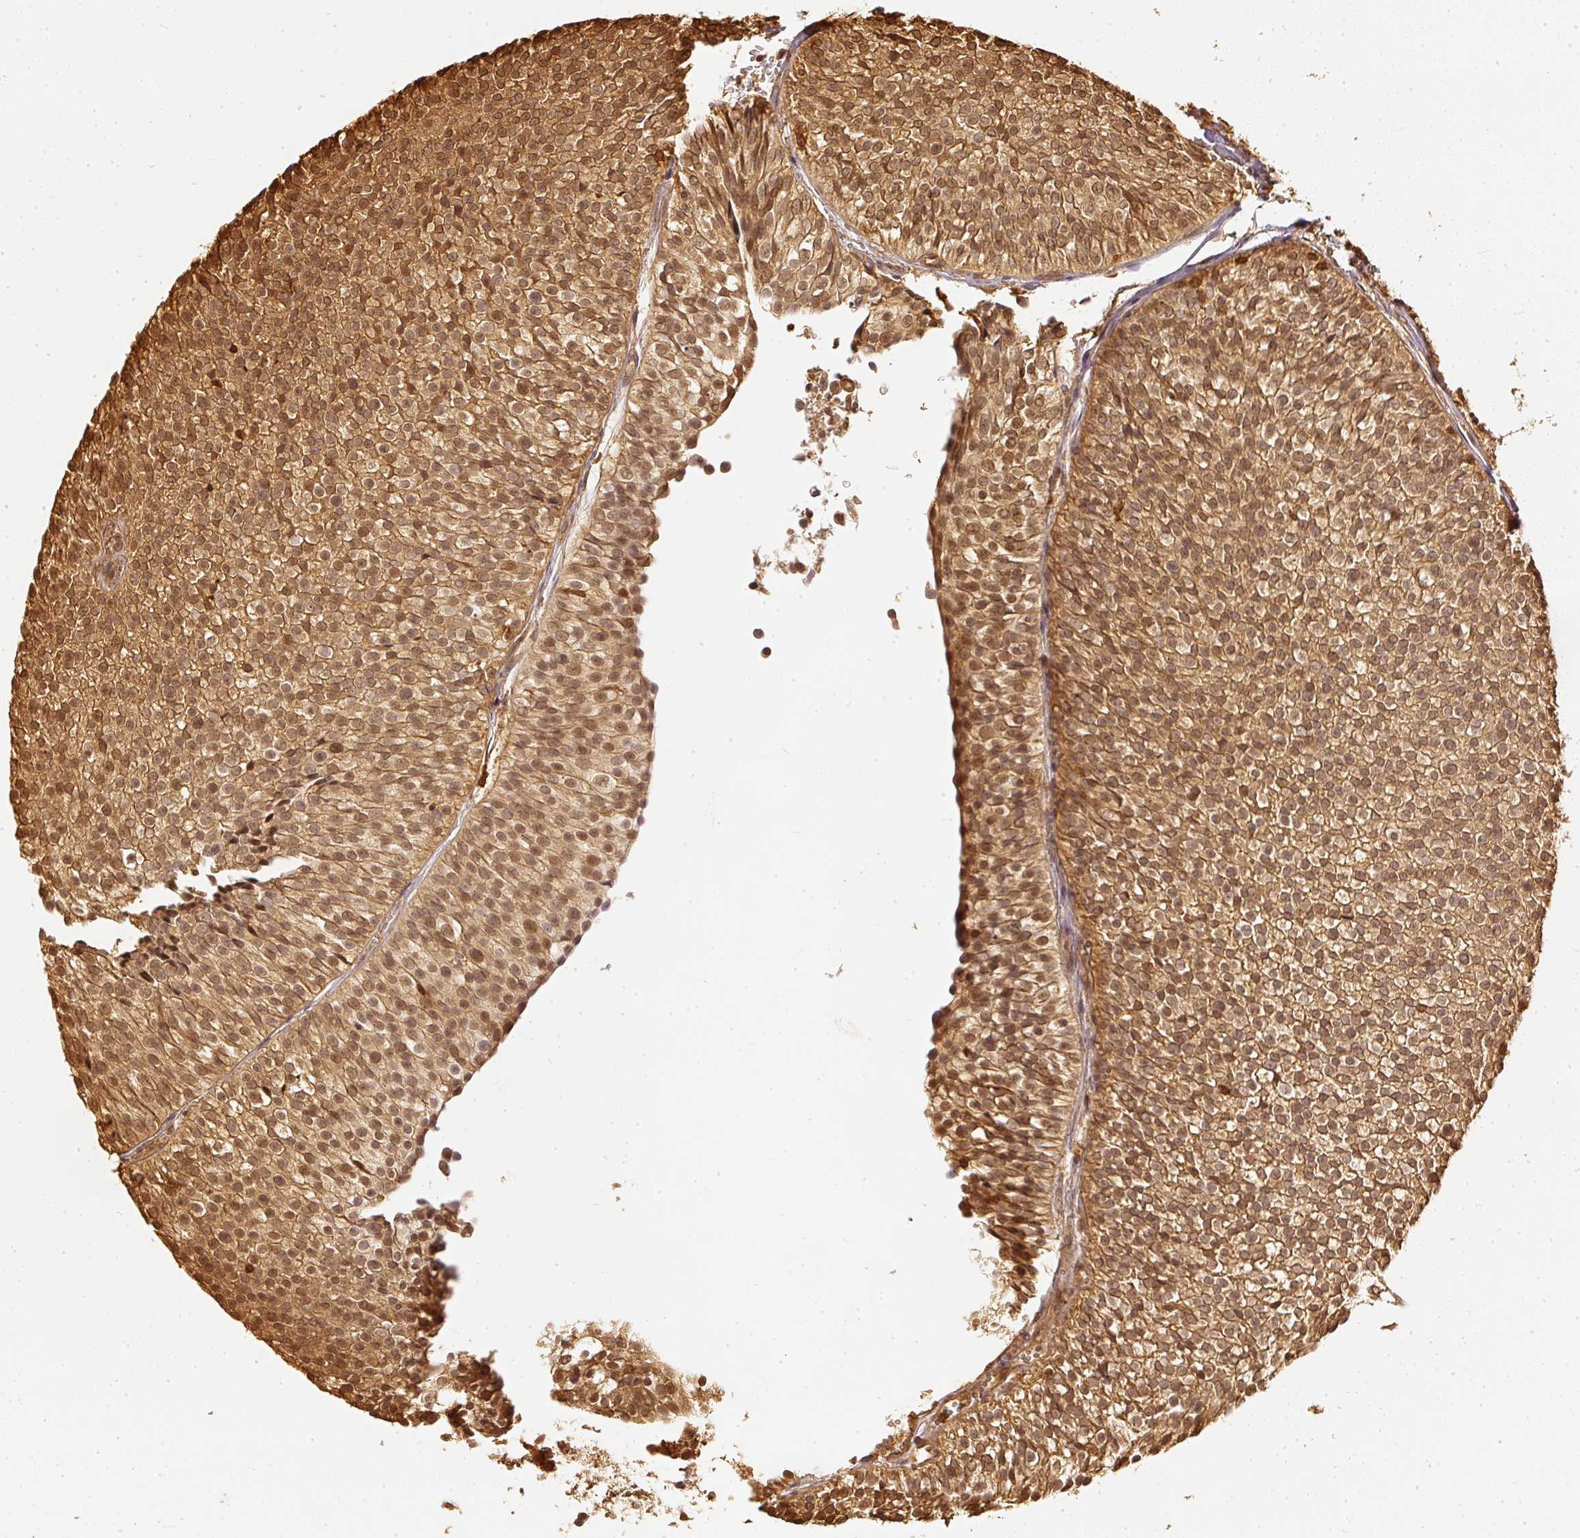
{"staining": {"intensity": "moderate", "quantity": ">75%", "location": "cytoplasmic/membranous,nuclear"}, "tissue": "urothelial cancer", "cell_type": "Tumor cells", "image_type": "cancer", "snomed": [{"axis": "morphology", "description": "Urothelial carcinoma, Low grade"}, {"axis": "topography", "description": "Urinary bladder"}], "caption": "Immunohistochemistry (IHC) micrograph of urothelial cancer stained for a protein (brown), which exhibits medium levels of moderate cytoplasmic/membranous and nuclear positivity in about >75% of tumor cells.", "gene": "PFN1", "patient": {"sex": "male", "age": 91}}